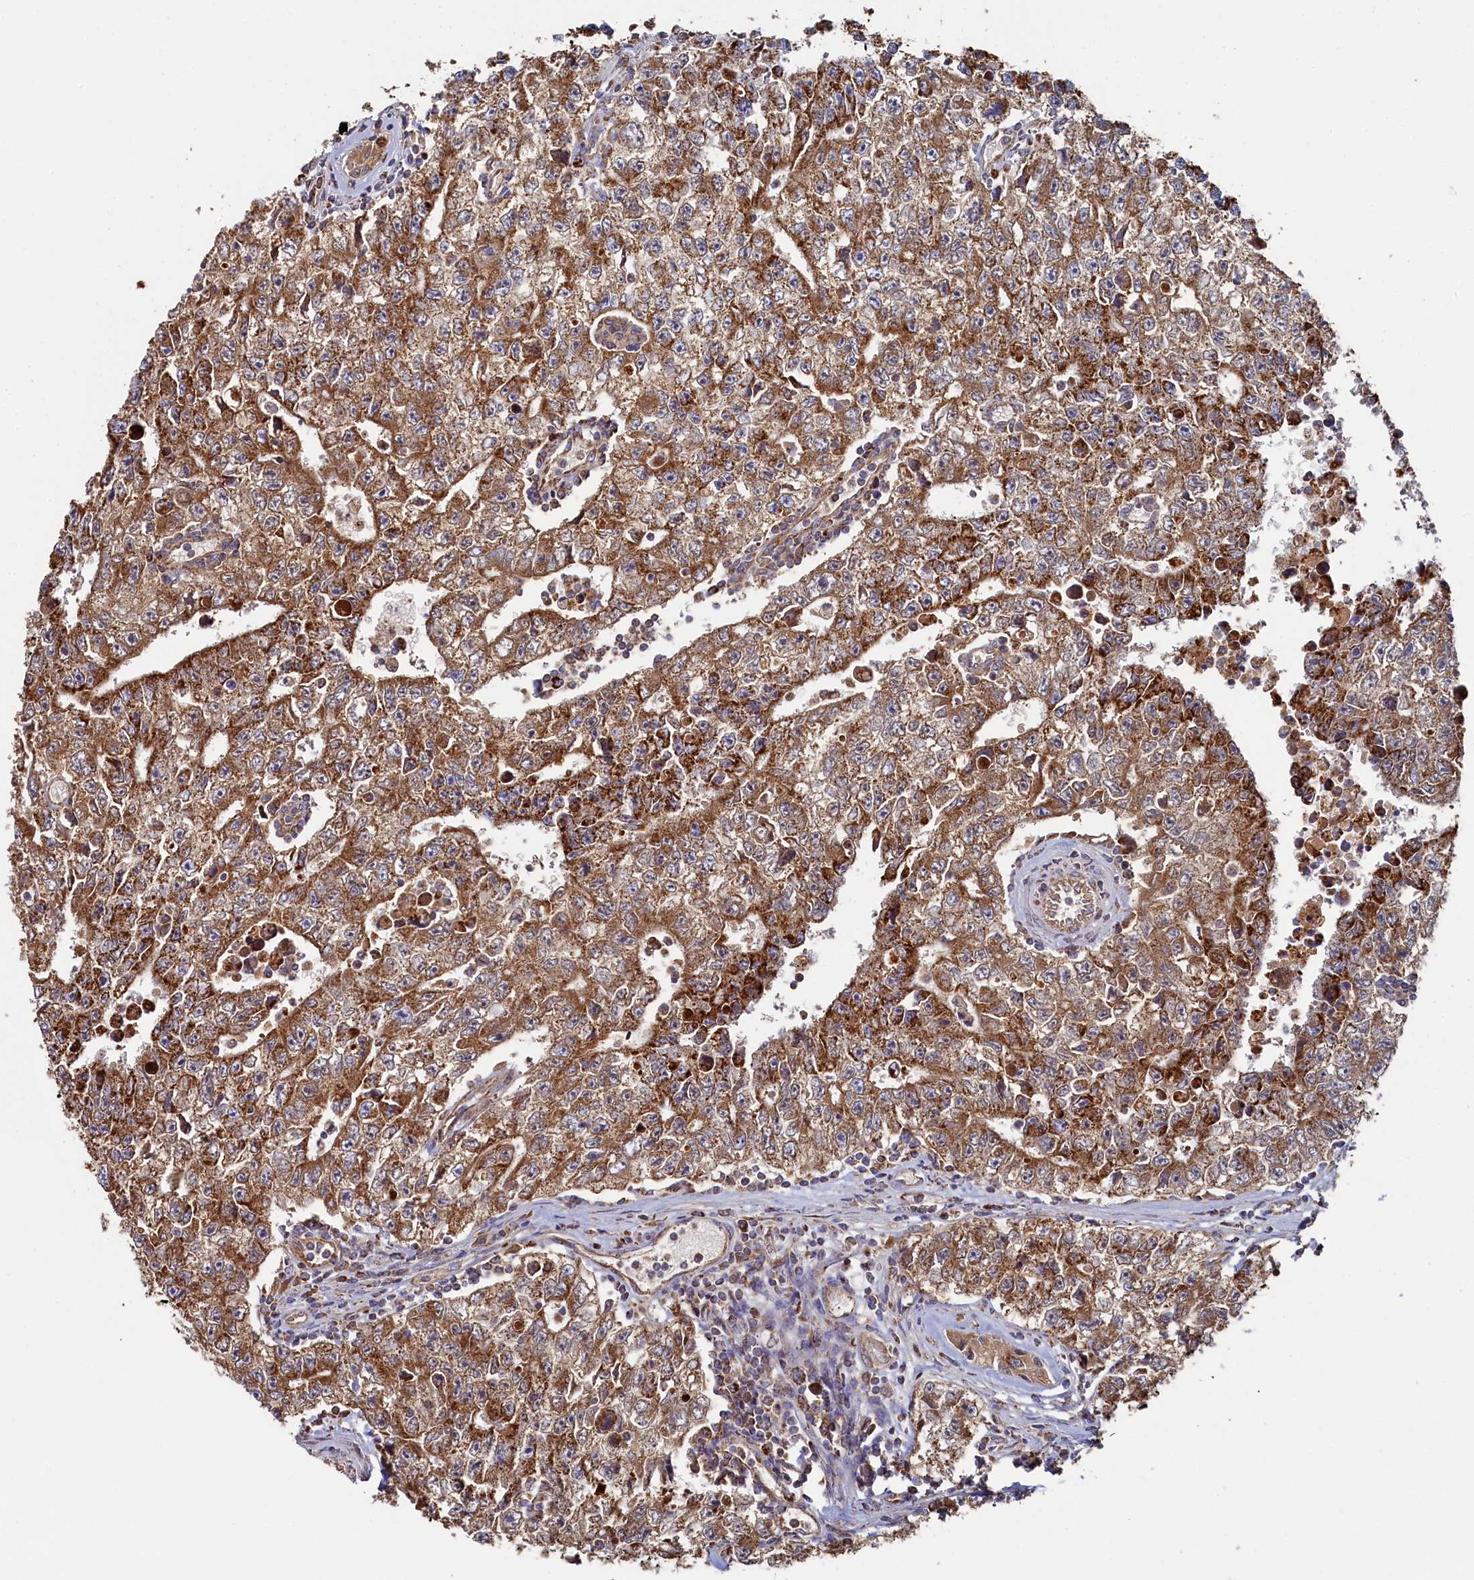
{"staining": {"intensity": "moderate", "quantity": ">75%", "location": "cytoplasmic/membranous"}, "tissue": "testis cancer", "cell_type": "Tumor cells", "image_type": "cancer", "snomed": [{"axis": "morphology", "description": "Carcinoma, Embryonal, NOS"}, {"axis": "topography", "description": "Testis"}], "caption": "The micrograph exhibits a brown stain indicating the presence of a protein in the cytoplasmic/membranous of tumor cells in embryonal carcinoma (testis).", "gene": "HAUS2", "patient": {"sex": "male", "age": 17}}